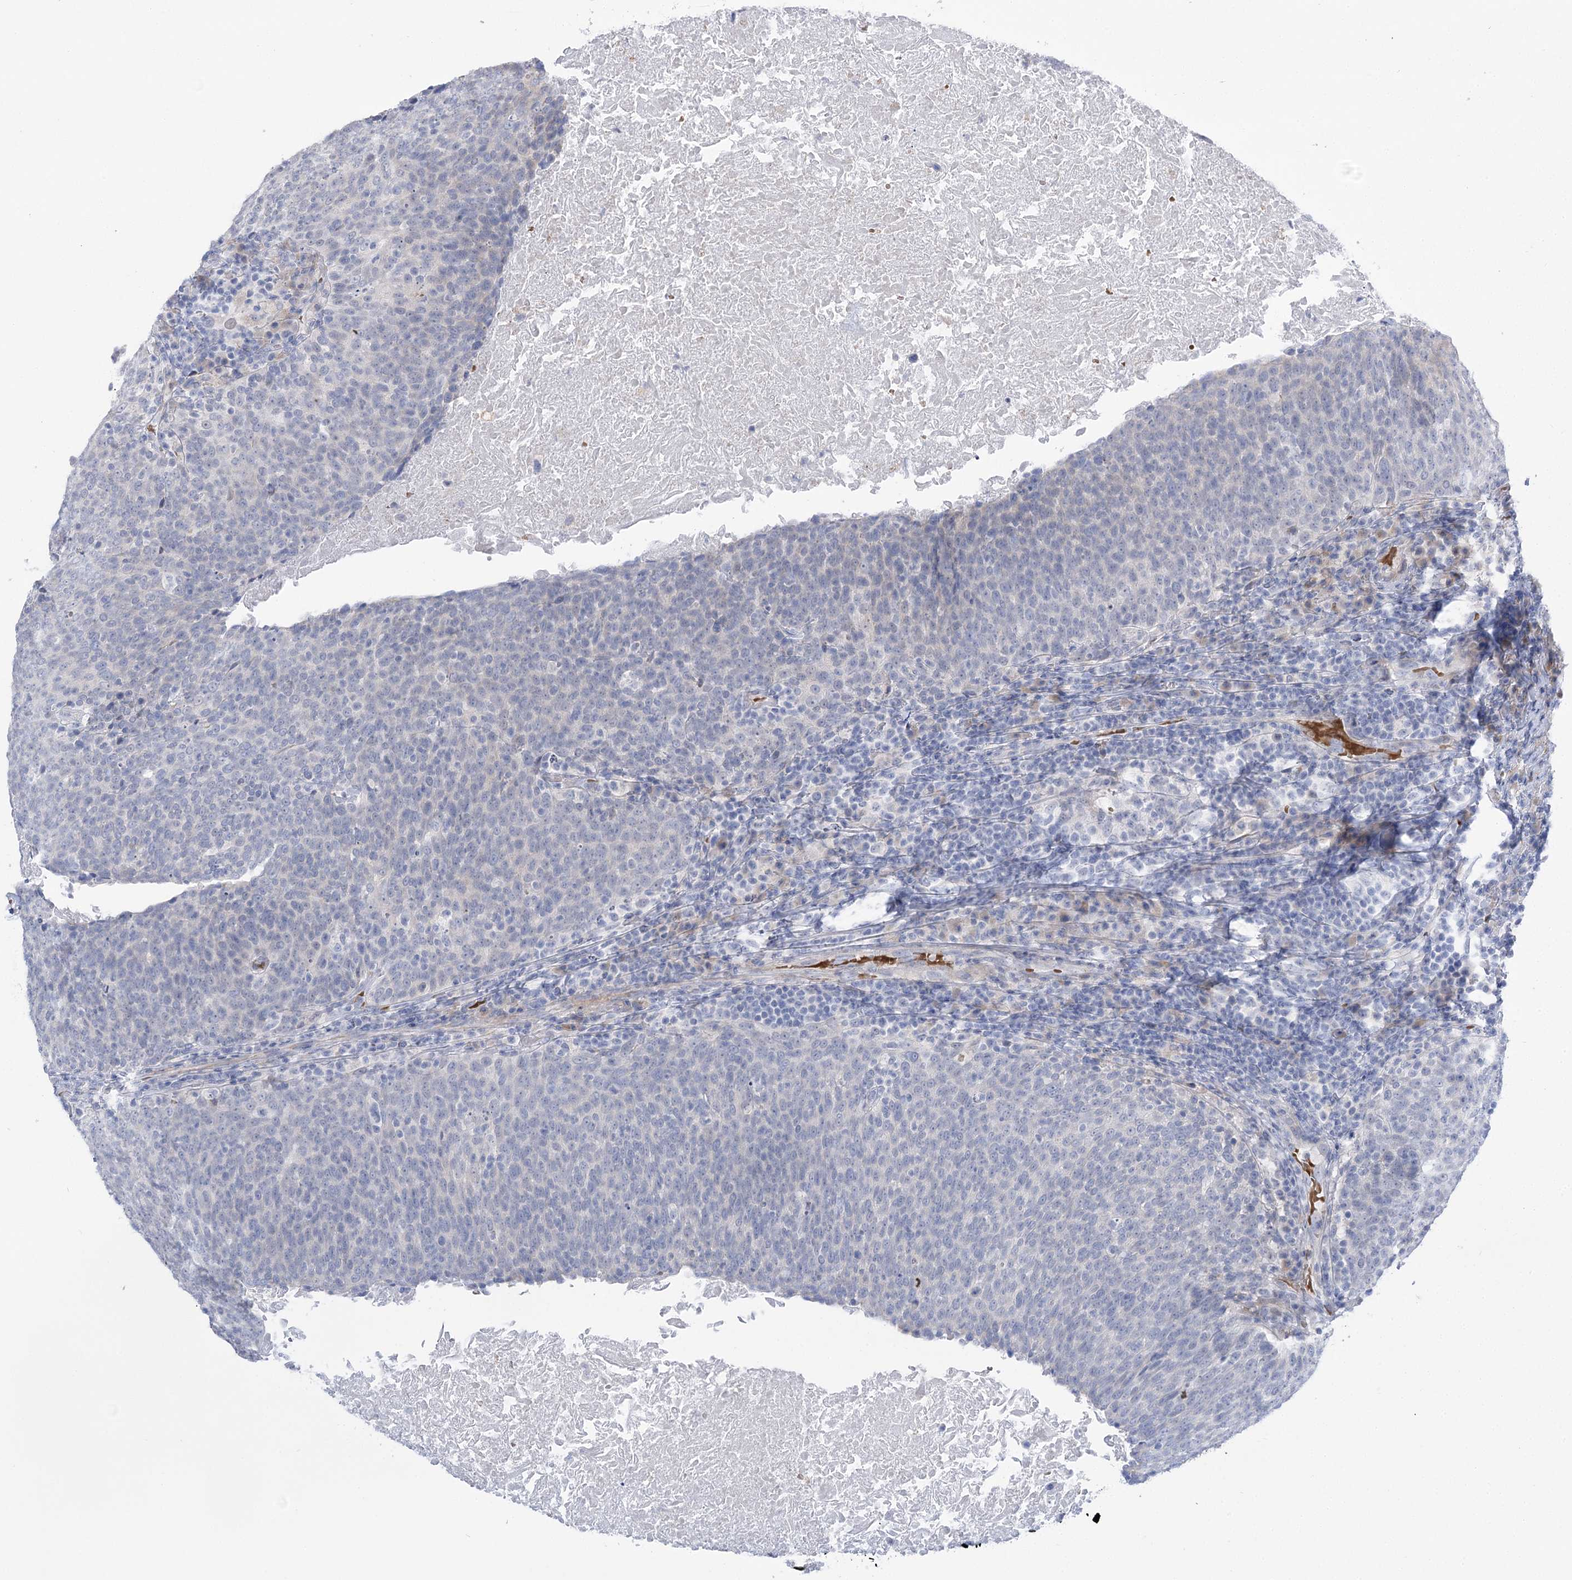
{"staining": {"intensity": "negative", "quantity": "none", "location": "none"}, "tissue": "head and neck cancer", "cell_type": "Tumor cells", "image_type": "cancer", "snomed": [{"axis": "morphology", "description": "Squamous cell carcinoma, NOS"}, {"axis": "morphology", "description": "Squamous cell carcinoma, metastatic, NOS"}, {"axis": "topography", "description": "Lymph node"}, {"axis": "topography", "description": "Head-Neck"}], "caption": "Immunohistochemistry (IHC) of human head and neck cancer (squamous cell carcinoma) exhibits no positivity in tumor cells. (DAB immunohistochemistry with hematoxylin counter stain).", "gene": "SIAE", "patient": {"sex": "male", "age": 62}}